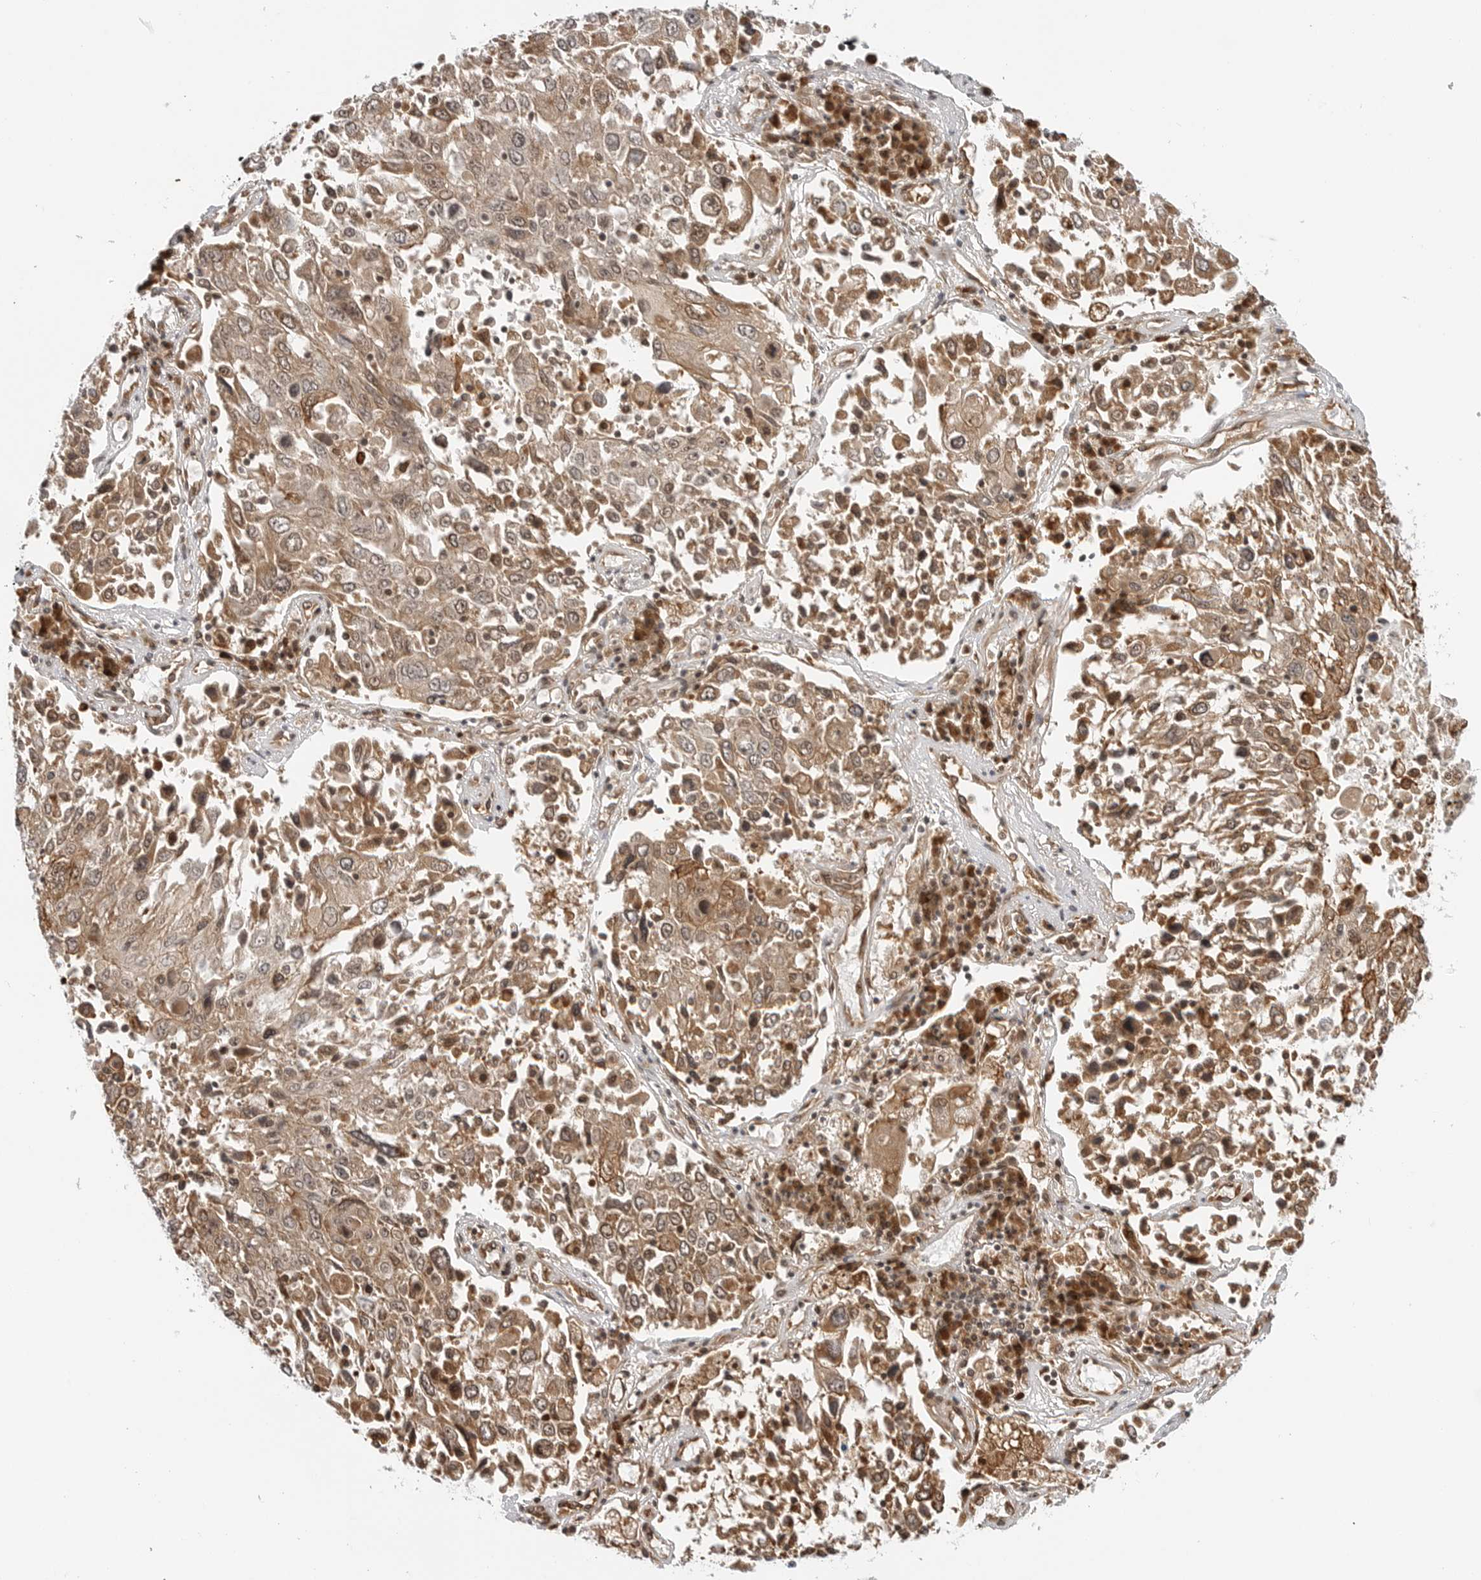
{"staining": {"intensity": "weak", "quantity": ">75%", "location": "cytoplasmic/membranous,nuclear"}, "tissue": "lung cancer", "cell_type": "Tumor cells", "image_type": "cancer", "snomed": [{"axis": "morphology", "description": "Squamous cell carcinoma, NOS"}, {"axis": "topography", "description": "Lung"}], "caption": "Lung cancer (squamous cell carcinoma) was stained to show a protein in brown. There is low levels of weak cytoplasmic/membranous and nuclear expression in approximately >75% of tumor cells.", "gene": "TIPRL", "patient": {"sex": "male", "age": 65}}